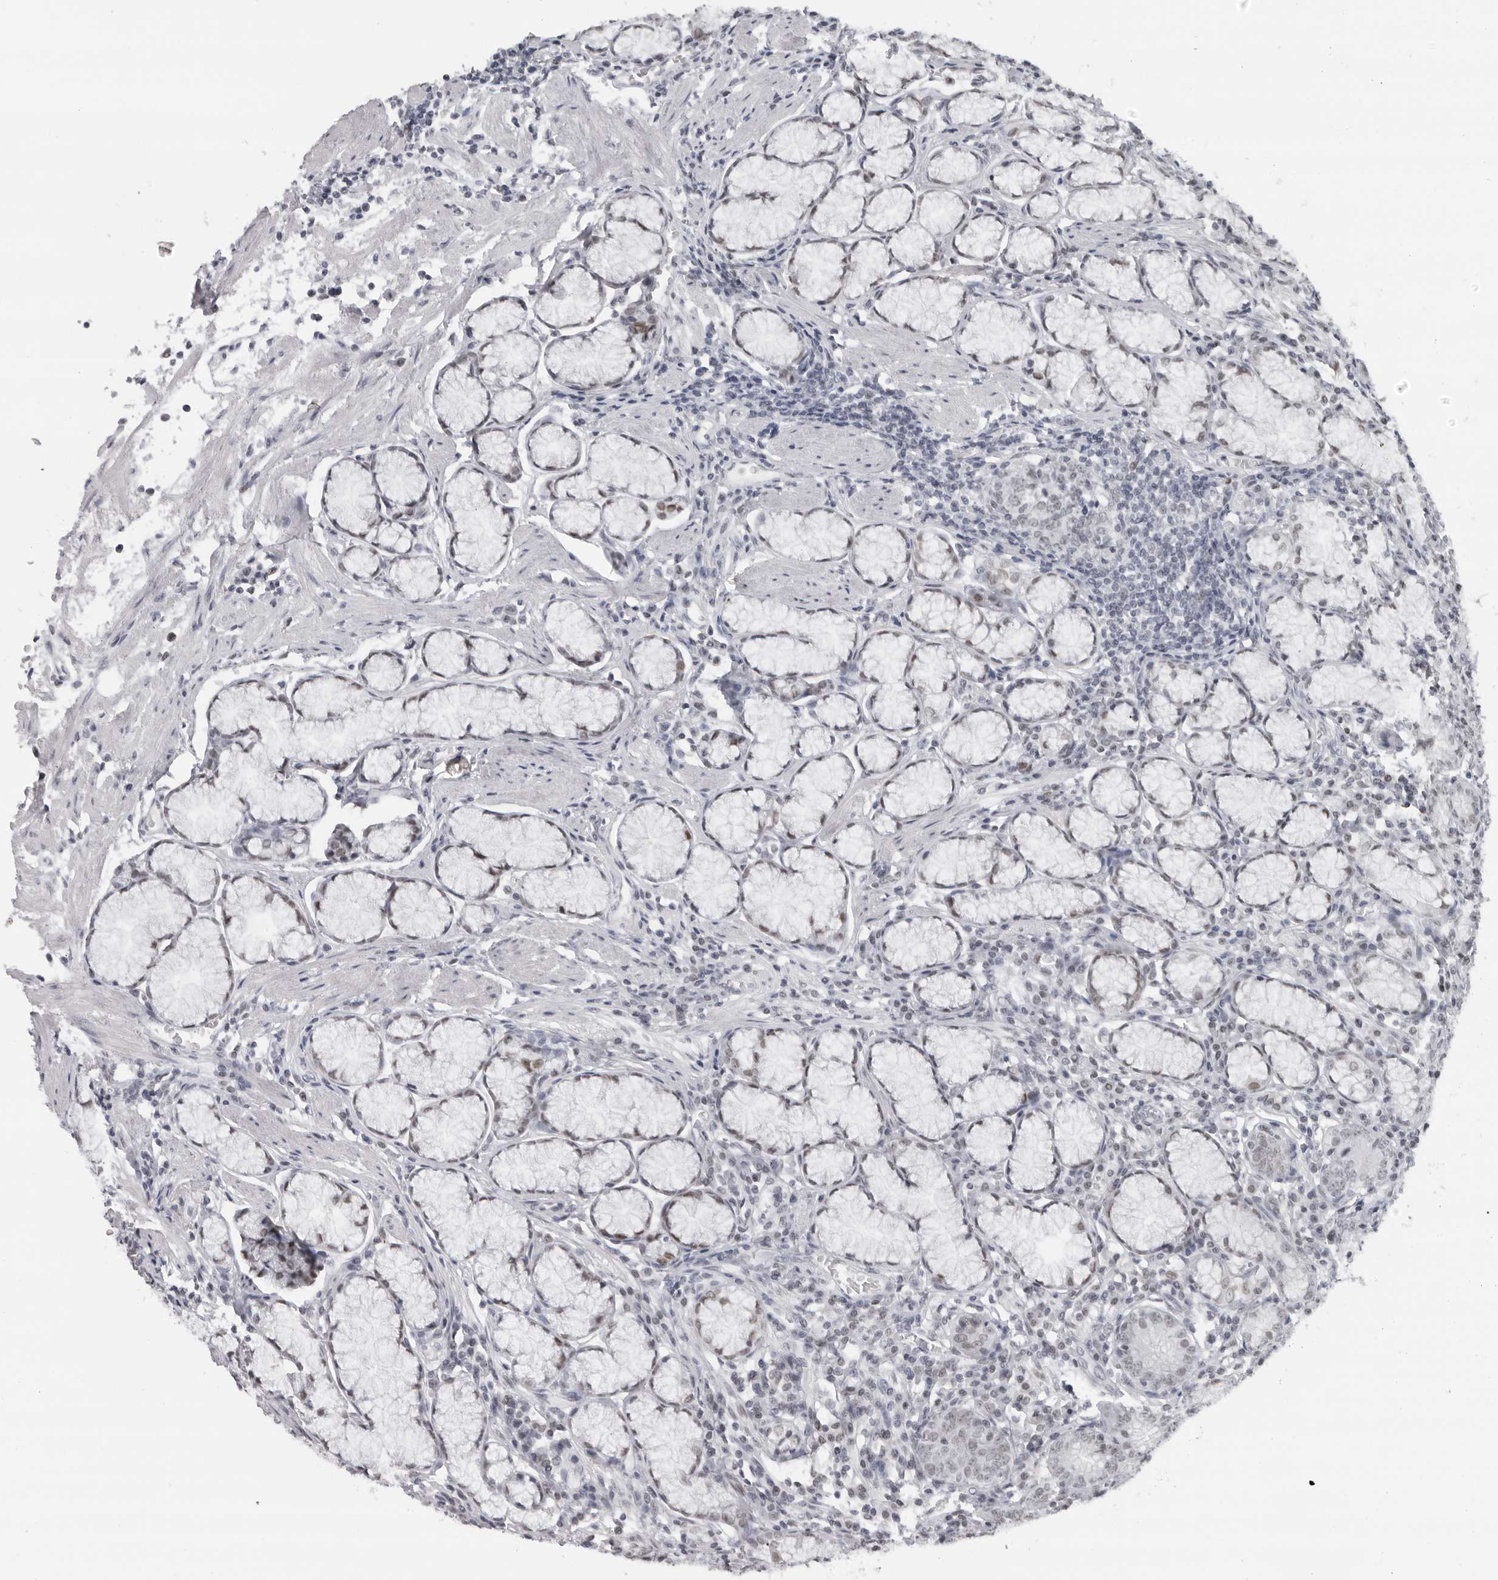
{"staining": {"intensity": "moderate", "quantity": "25%-75%", "location": "nuclear"}, "tissue": "stomach", "cell_type": "Glandular cells", "image_type": "normal", "snomed": [{"axis": "morphology", "description": "Normal tissue, NOS"}, {"axis": "topography", "description": "Stomach"}], "caption": "Stomach stained for a protein (brown) reveals moderate nuclear positive expression in approximately 25%-75% of glandular cells.", "gene": "ESPN", "patient": {"sex": "male", "age": 55}}